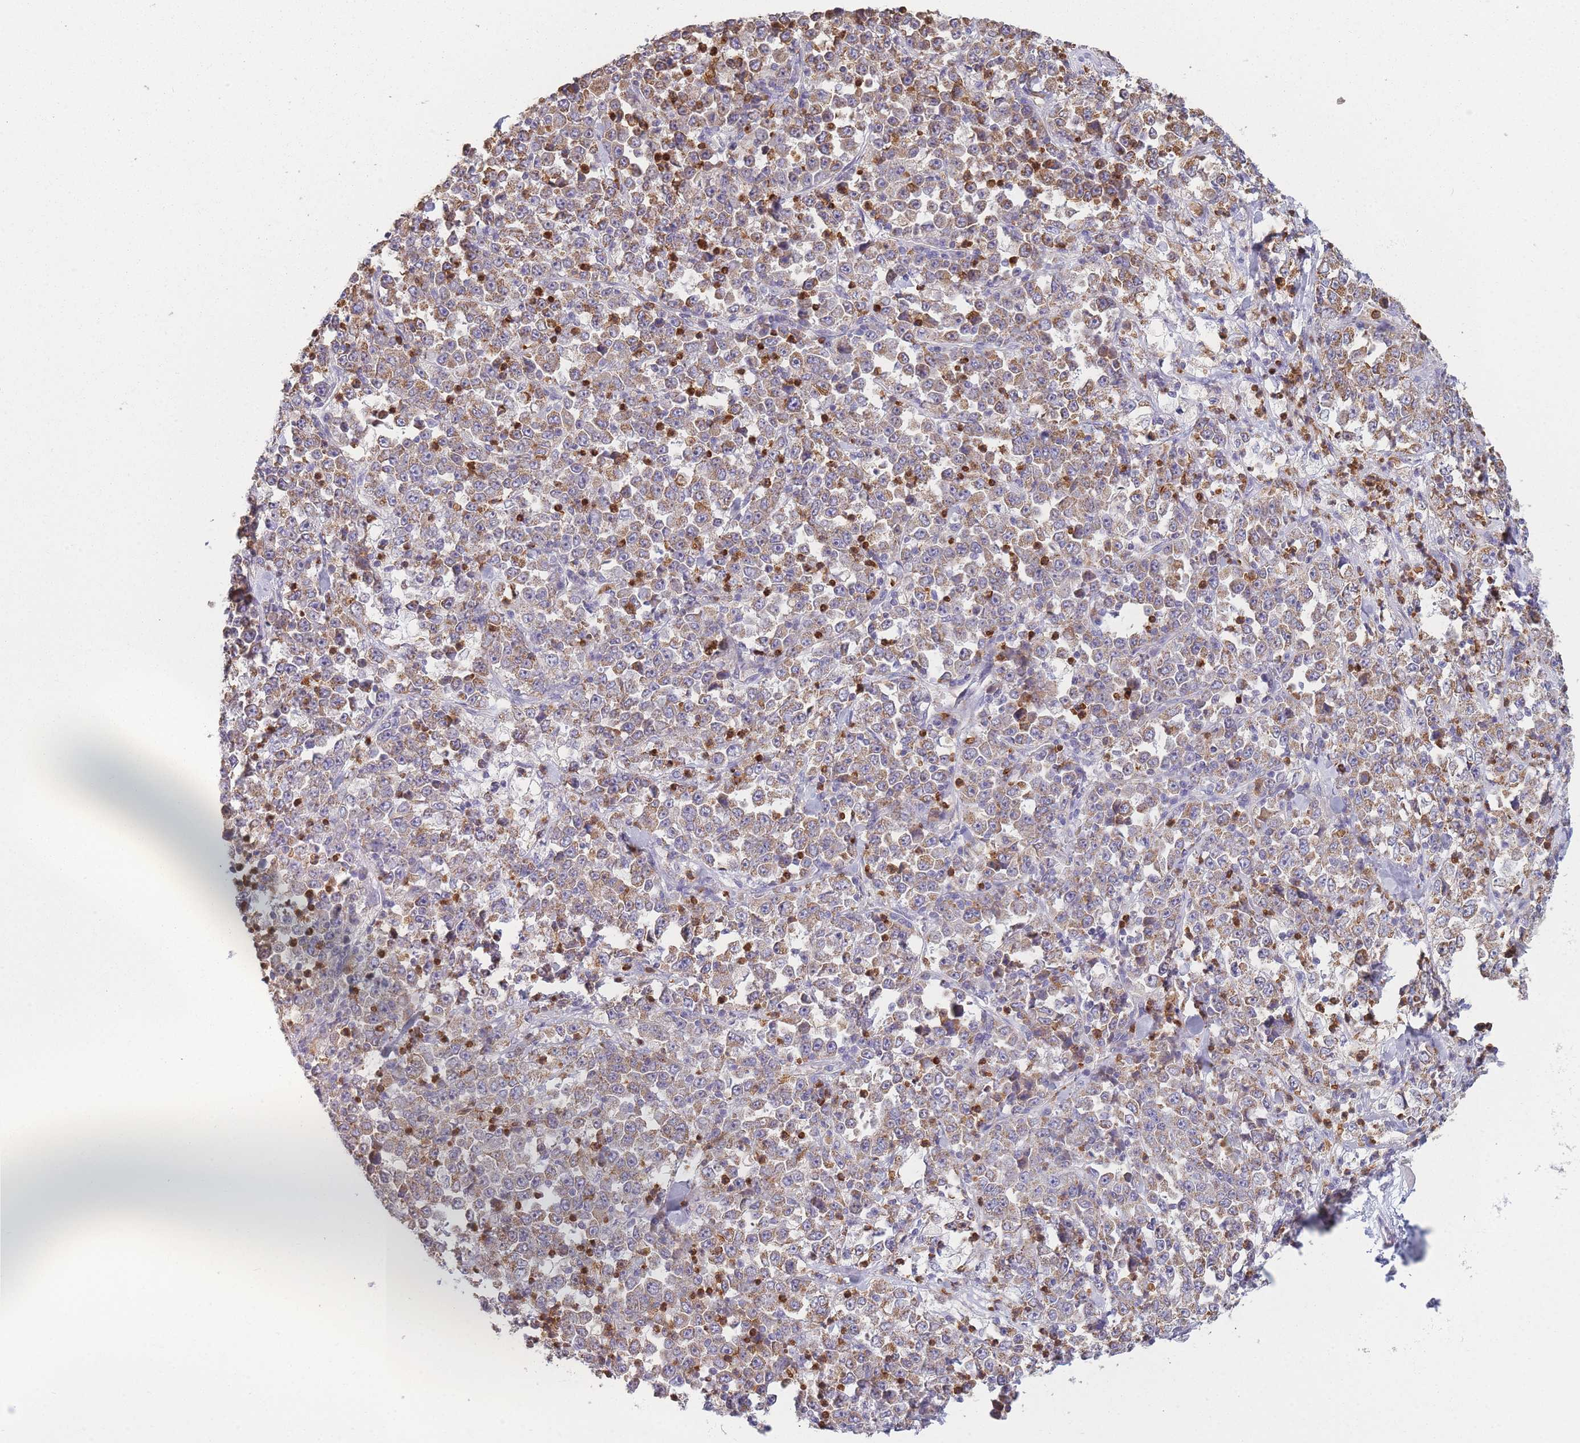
{"staining": {"intensity": "moderate", "quantity": "25%-75%", "location": "cytoplasmic/membranous"}, "tissue": "stomach cancer", "cell_type": "Tumor cells", "image_type": "cancer", "snomed": [{"axis": "morphology", "description": "Normal tissue, NOS"}, {"axis": "morphology", "description": "Adenocarcinoma, NOS"}, {"axis": "topography", "description": "Stomach, upper"}, {"axis": "topography", "description": "Stomach"}], "caption": "This micrograph exhibits IHC staining of human stomach adenocarcinoma, with medium moderate cytoplasmic/membranous expression in approximately 25%-75% of tumor cells.", "gene": "PRAM1", "patient": {"sex": "male", "age": 59}}